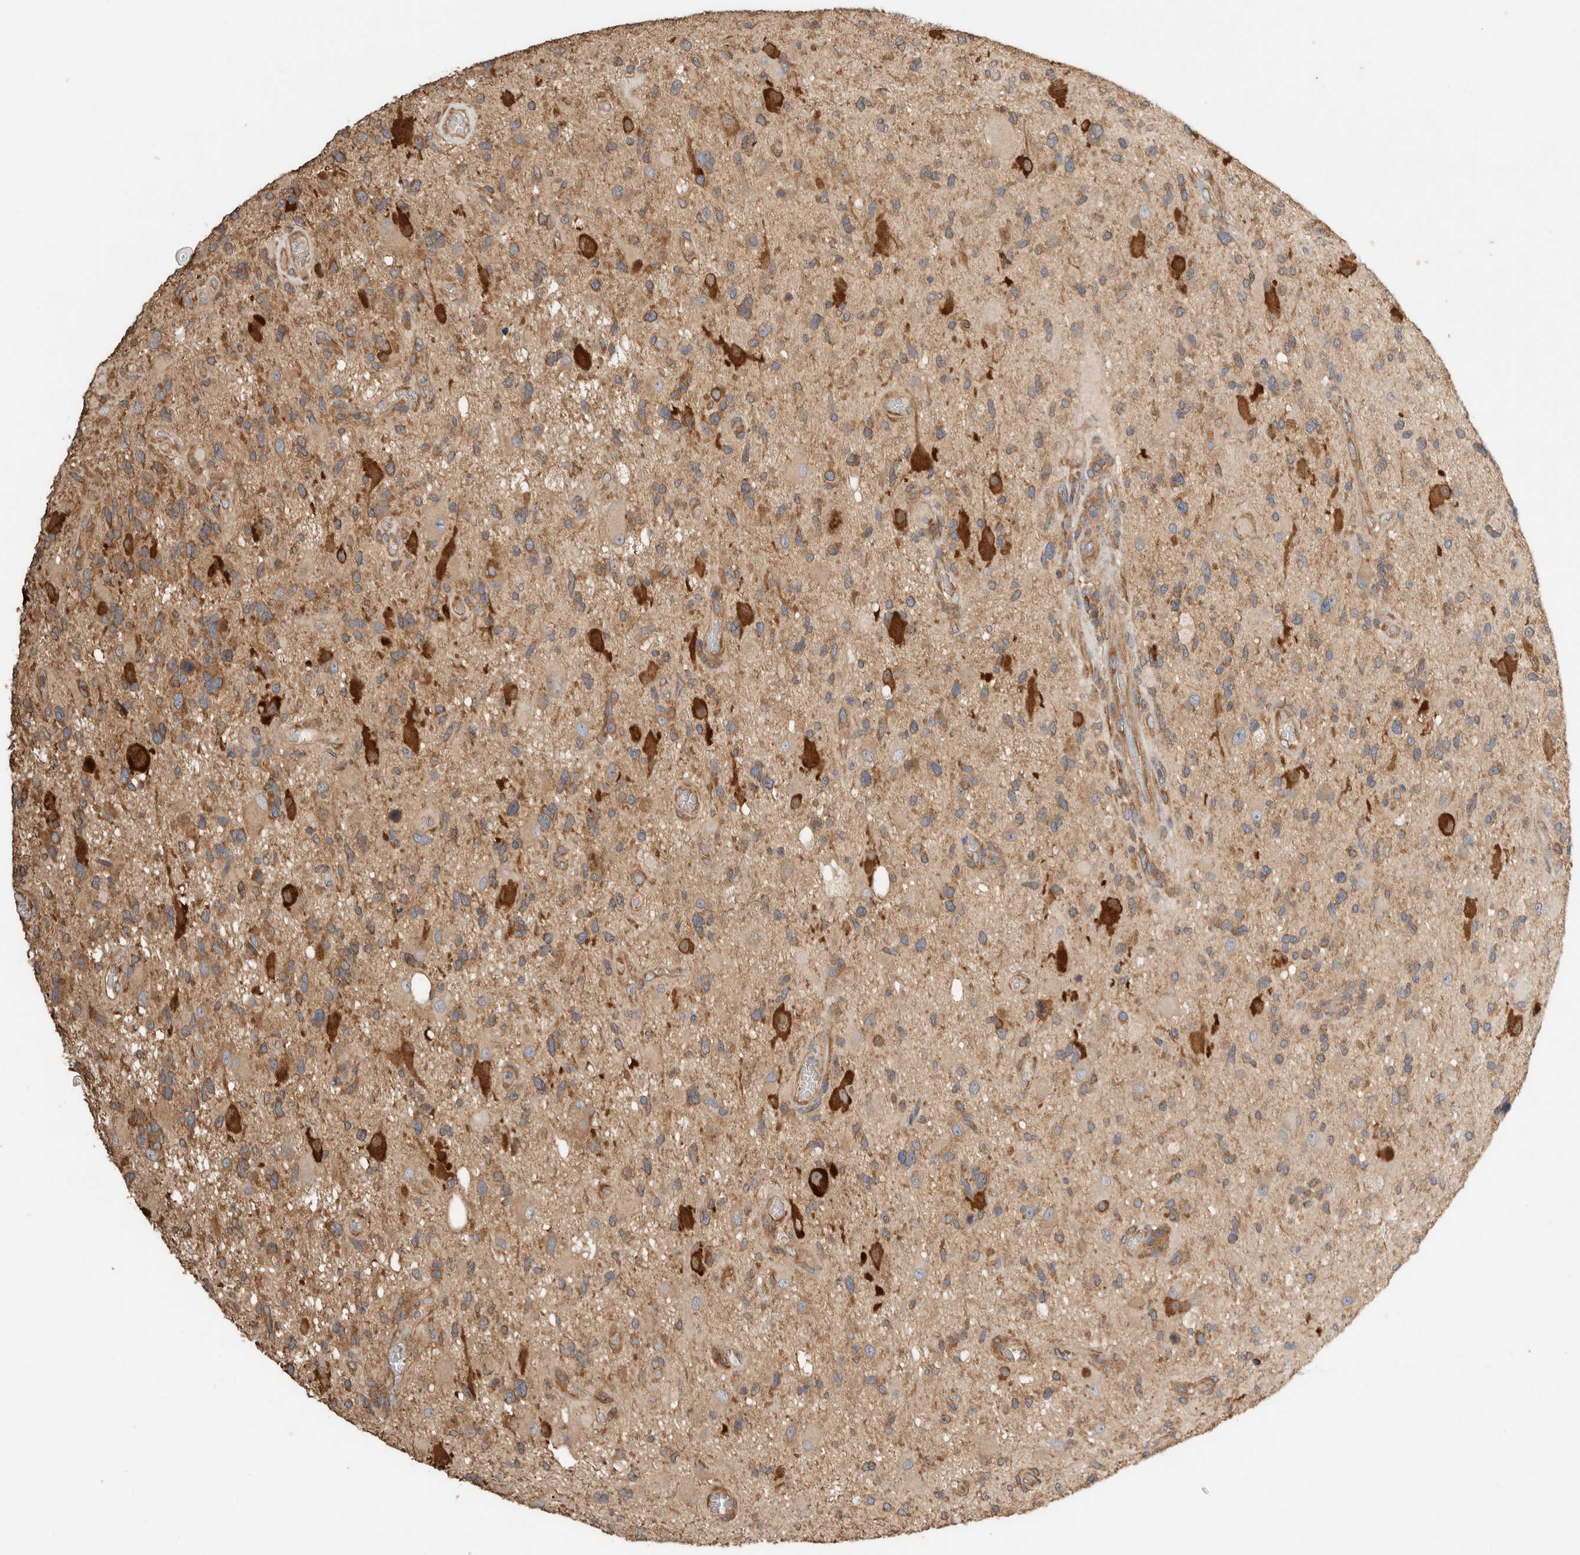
{"staining": {"intensity": "moderate", "quantity": ">75%", "location": "cytoplasmic/membranous"}, "tissue": "glioma", "cell_type": "Tumor cells", "image_type": "cancer", "snomed": [{"axis": "morphology", "description": "Glioma, malignant, High grade"}, {"axis": "topography", "description": "Brain"}], "caption": "This micrograph exhibits immunohistochemistry (IHC) staining of human glioma, with medium moderate cytoplasmic/membranous positivity in about >75% of tumor cells.", "gene": "EIF4G3", "patient": {"sex": "male", "age": 33}}